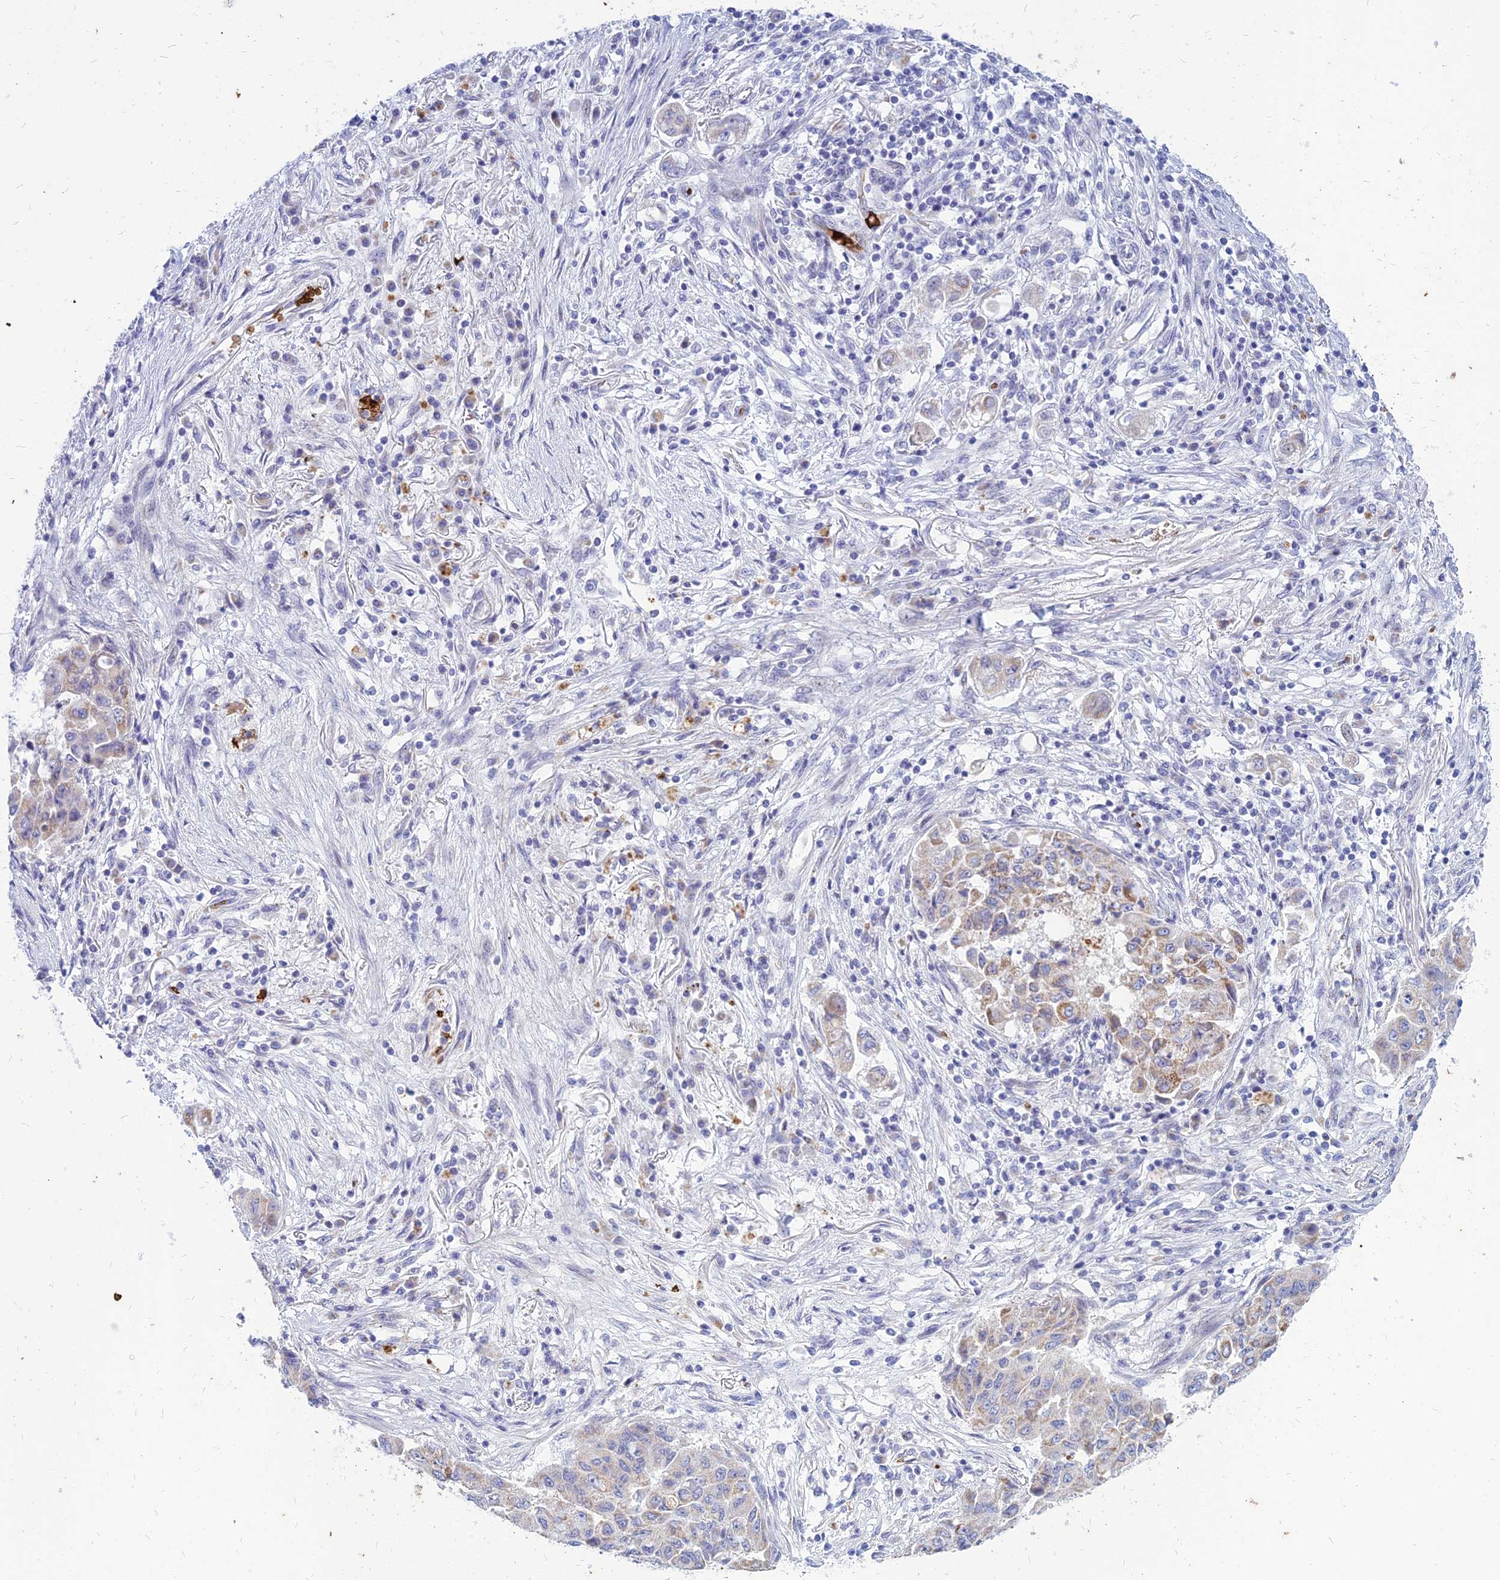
{"staining": {"intensity": "weak", "quantity": "<25%", "location": "cytoplasmic/membranous"}, "tissue": "lung cancer", "cell_type": "Tumor cells", "image_type": "cancer", "snomed": [{"axis": "morphology", "description": "Squamous cell carcinoma, NOS"}, {"axis": "topography", "description": "Lung"}], "caption": "This is an immunohistochemistry (IHC) photomicrograph of human squamous cell carcinoma (lung). There is no staining in tumor cells.", "gene": "HHAT", "patient": {"sex": "male", "age": 74}}